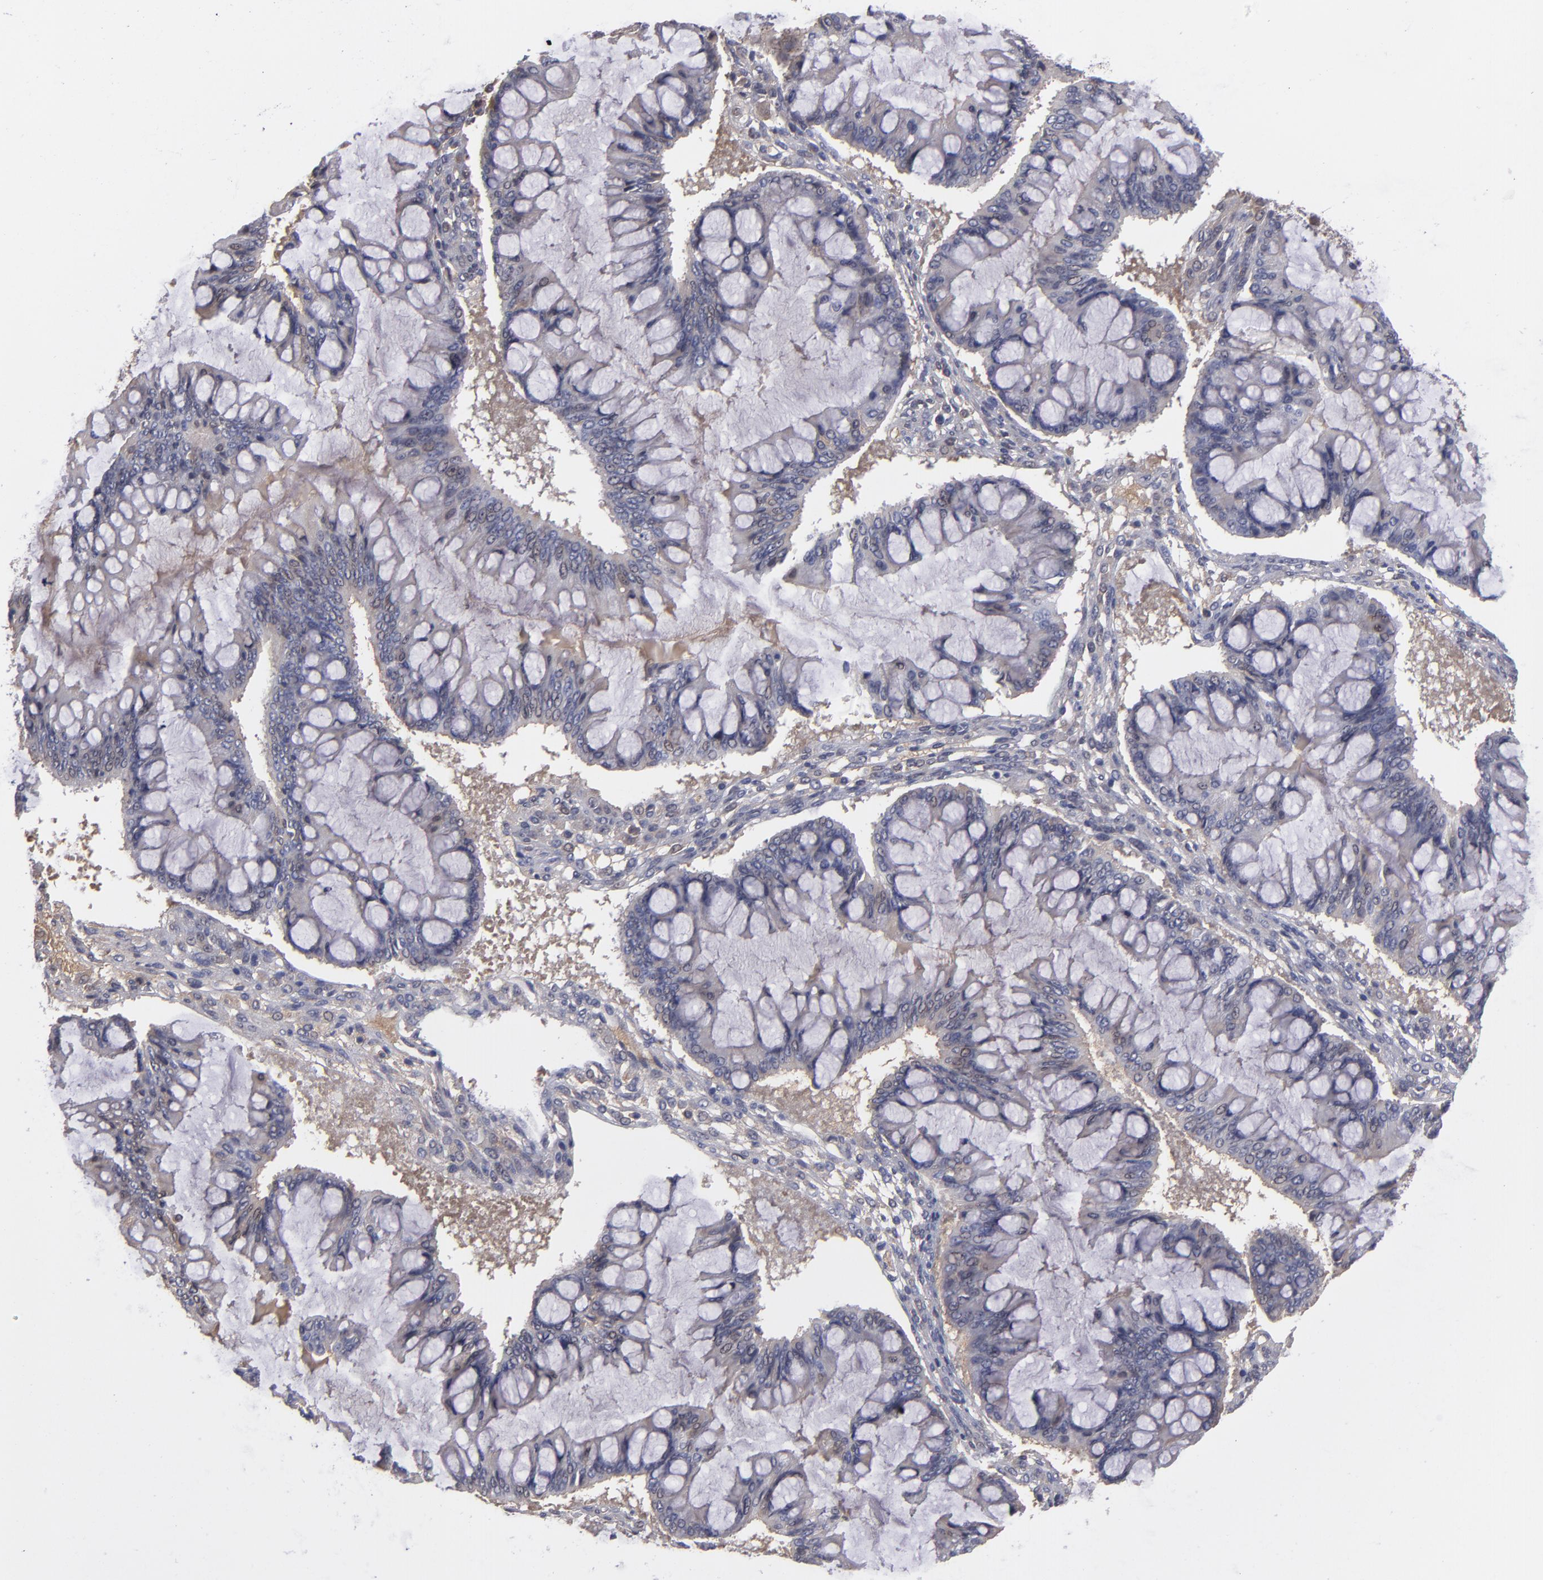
{"staining": {"intensity": "weak", "quantity": "<25%", "location": "cytoplasmic/membranous"}, "tissue": "ovarian cancer", "cell_type": "Tumor cells", "image_type": "cancer", "snomed": [{"axis": "morphology", "description": "Cystadenocarcinoma, mucinous, NOS"}, {"axis": "topography", "description": "Ovary"}], "caption": "DAB immunohistochemical staining of human ovarian cancer (mucinous cystadenocarcinoma) exhibits no significant positivity in tumor cells. (DAB (3,3'-diaminobenzidine) IHC visualized using brightfield microscopy, high magnification).", "gene": "ITIH4", "patient": {"sex": "female", "age": 73}}